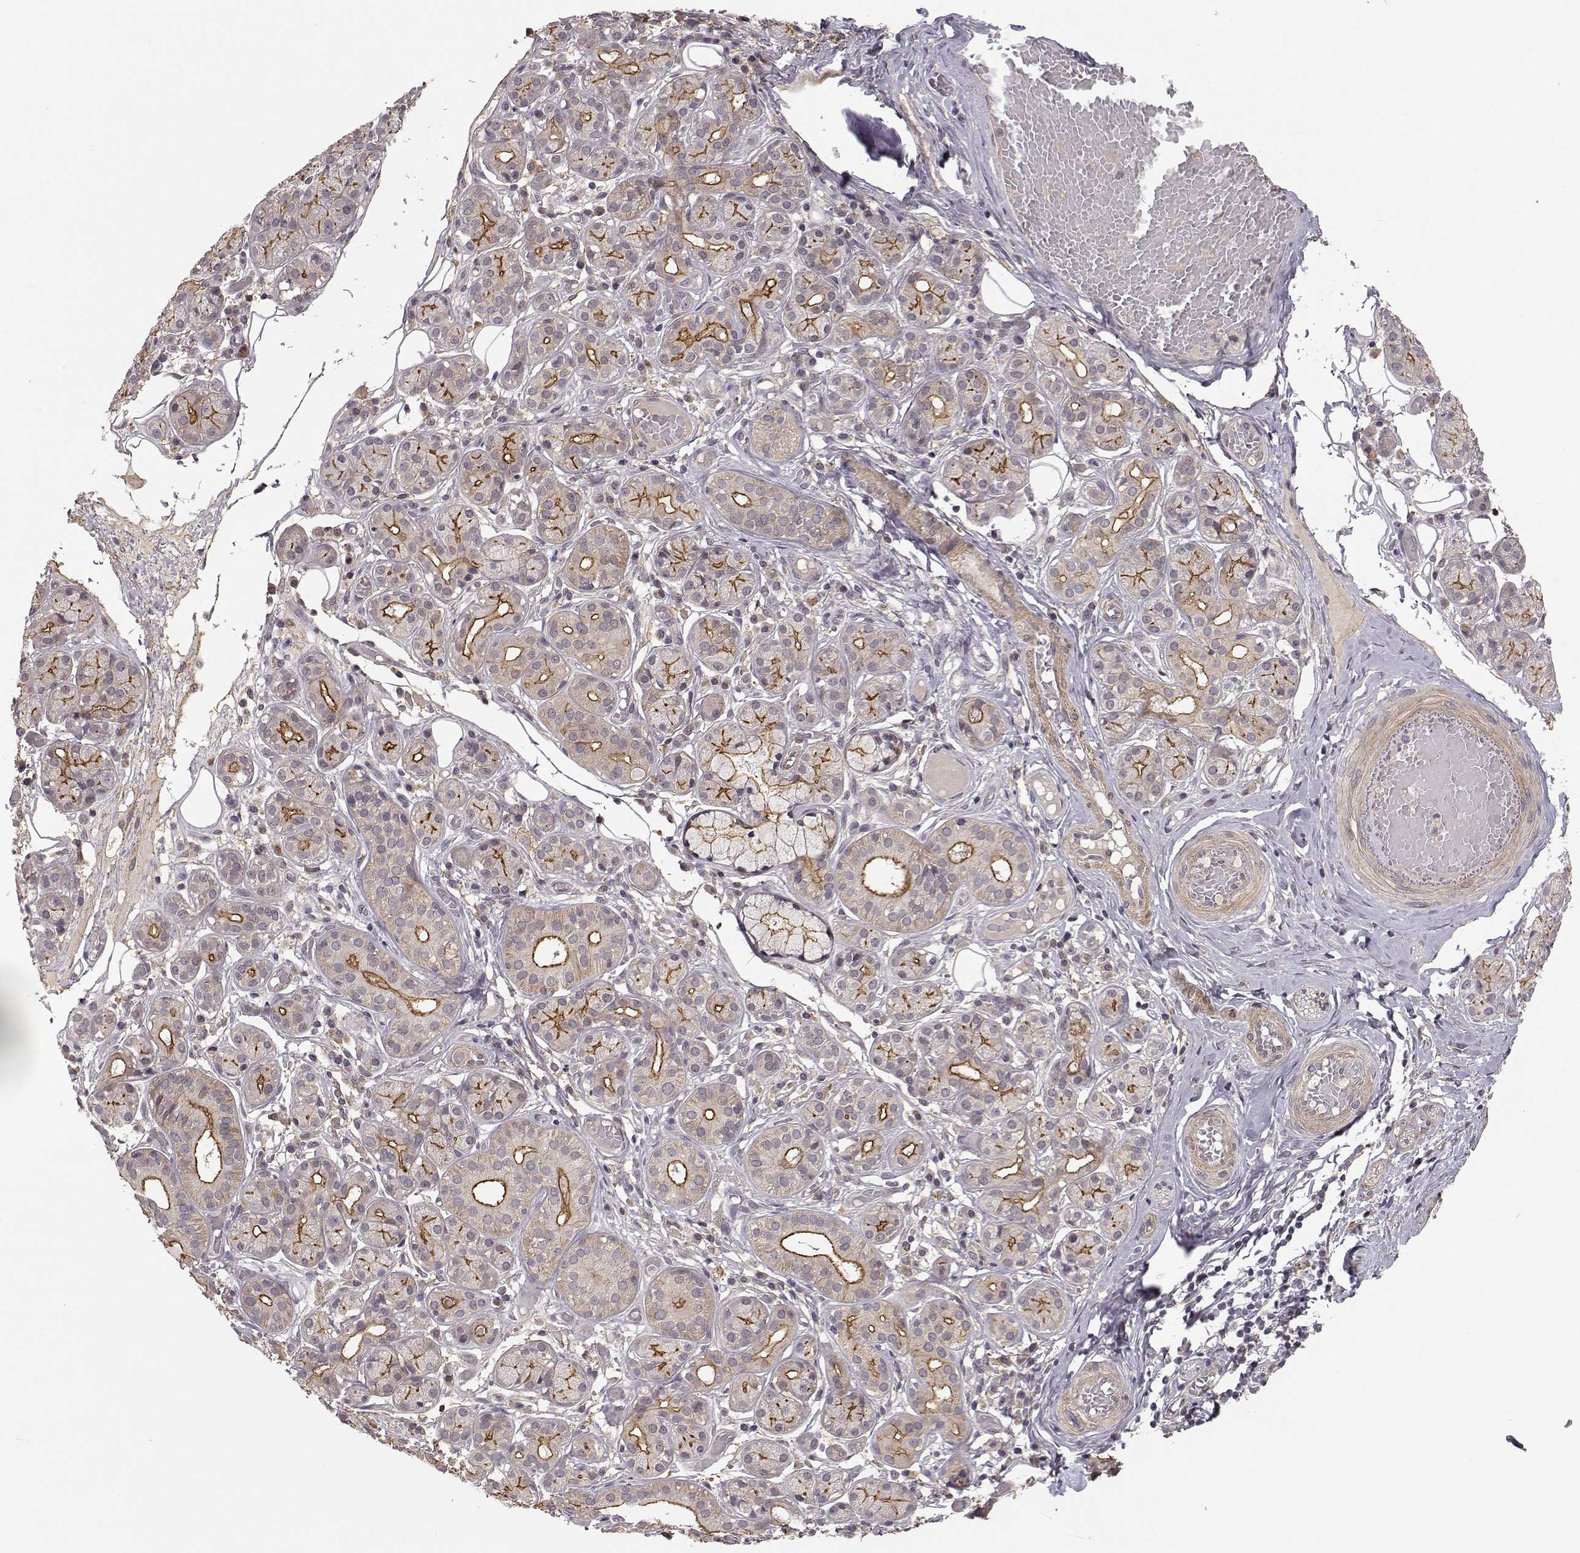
{"staining": {"intensity": "moderate", "quantity": "25%-75%", "location": "cytoplasmic/membranous"}, "tissue": "salivary gland", "cell_type": "Glandular cells", "image_type": "normal", "snomed": [{"axis": "morphology", "description": "Normal tissue, NOS"}, {"axis": "topography", "description": "Salivary gland"}, {"axis": "topography", "description": "Peripheral nerve tissue"}], "caption": "Salivary gland stained with DAB immunohistochemistry (IHC) reveals medium levels of moderate cytoplasmic/membranous staining in approximately 25%-75% of glandular cells. (DAB (3,3'-diaminobenzidine) IHC, brown staining for protein, blue staining for nuclei).", "gene": "PLEKHG3", "patient": {"sex": "male", "age": 71}}